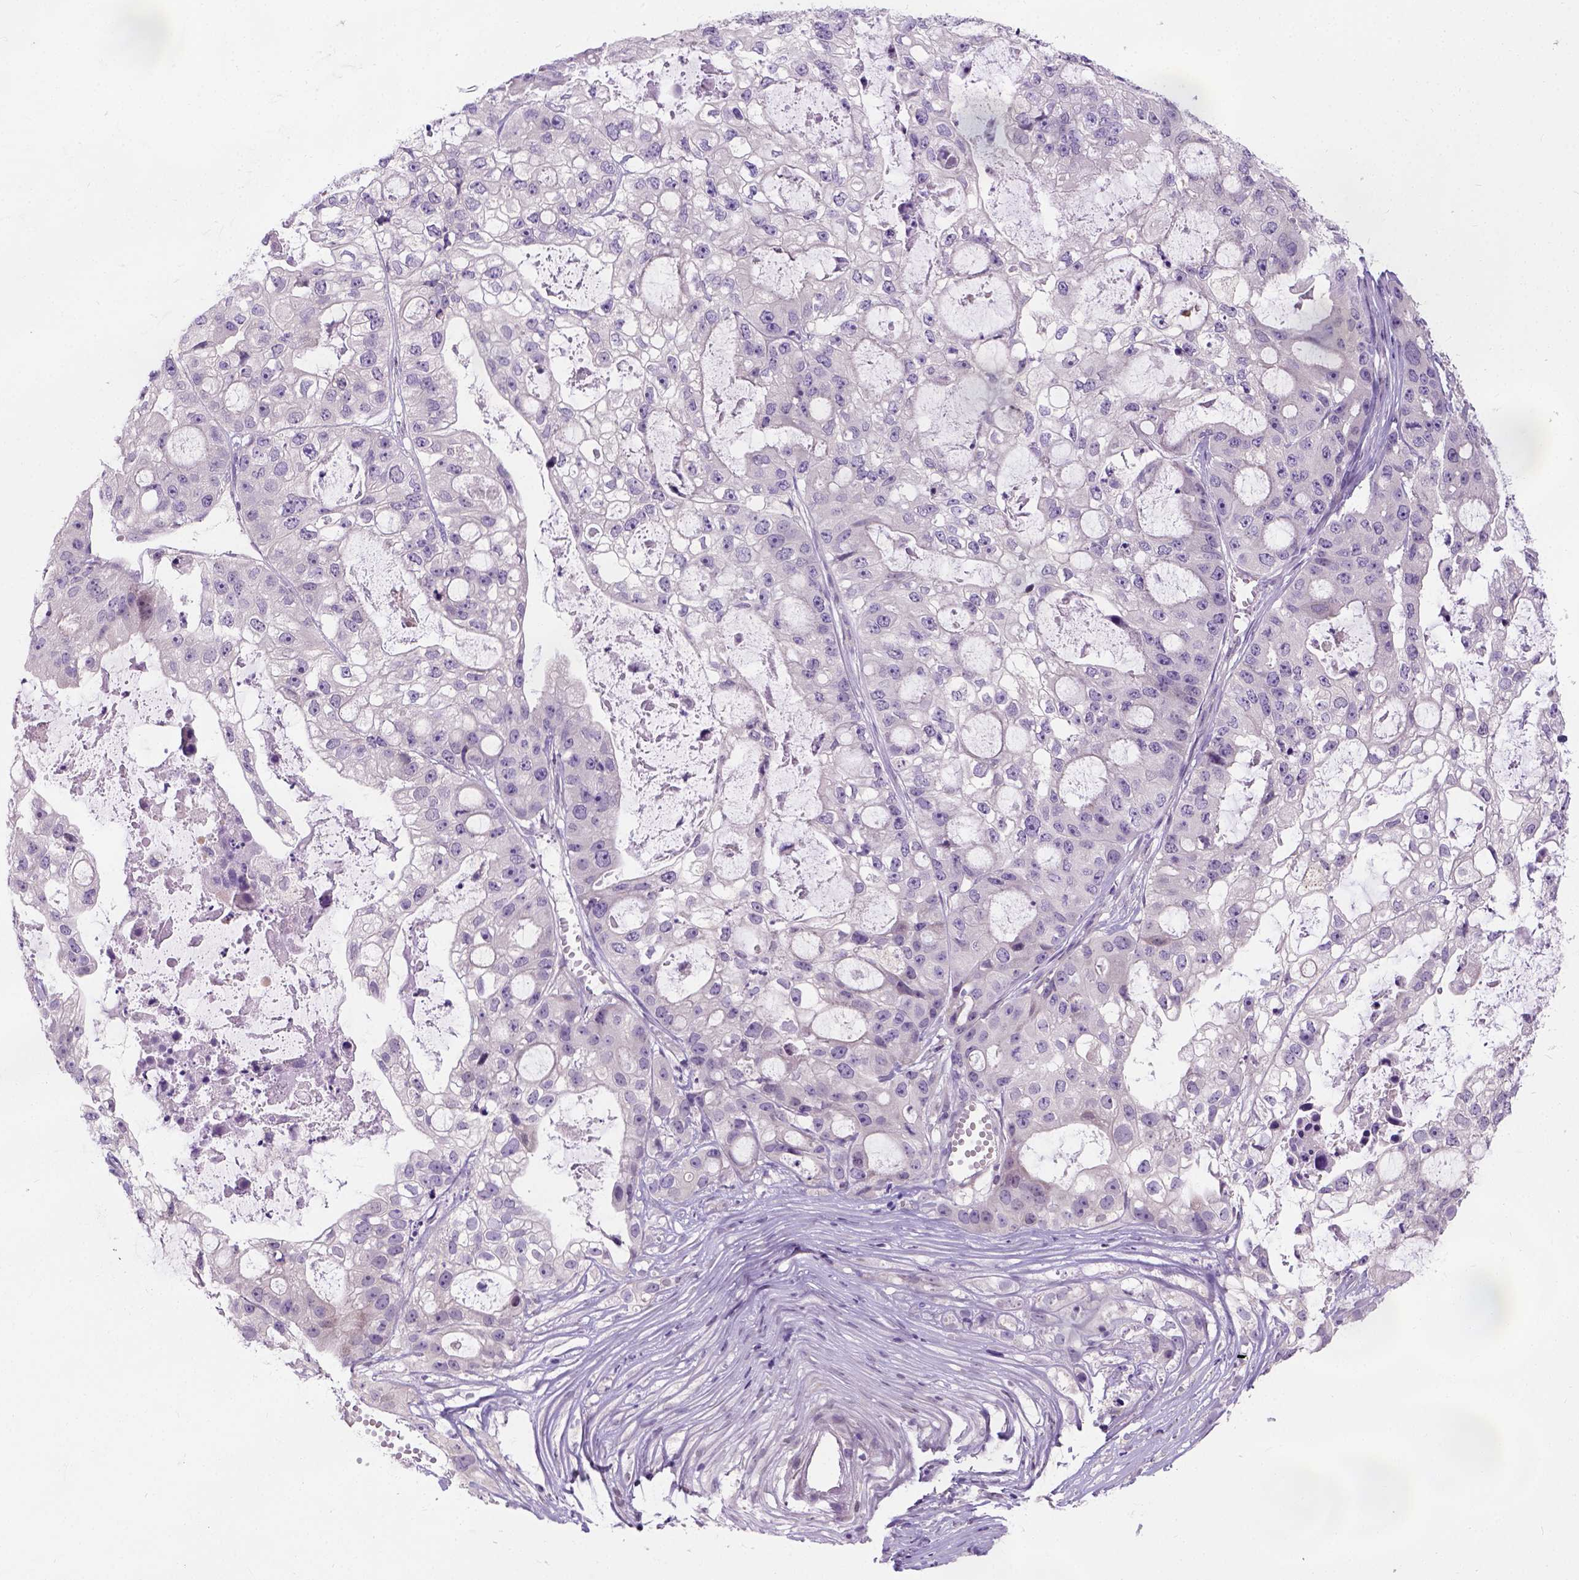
{"staining": {"intensity": "negative", "quantity": "none", "location": "none"}, "tissue": "ovarian cancer", "cell_type": "Tumor cells", "image_type": "cancer", "snomed": [{"axis": "morphology", "description": "Cystadenocarcinoma, serous, NOS"}, {"axis": "topography", "description": "Ovary"}], "caption": "Protein analysis of serous cystadenocarcinoma (ovarian) reveals no significant expression in tumor cells.", "gene": "C20orf144", "patient": {"sex": "female", "age": 56}}